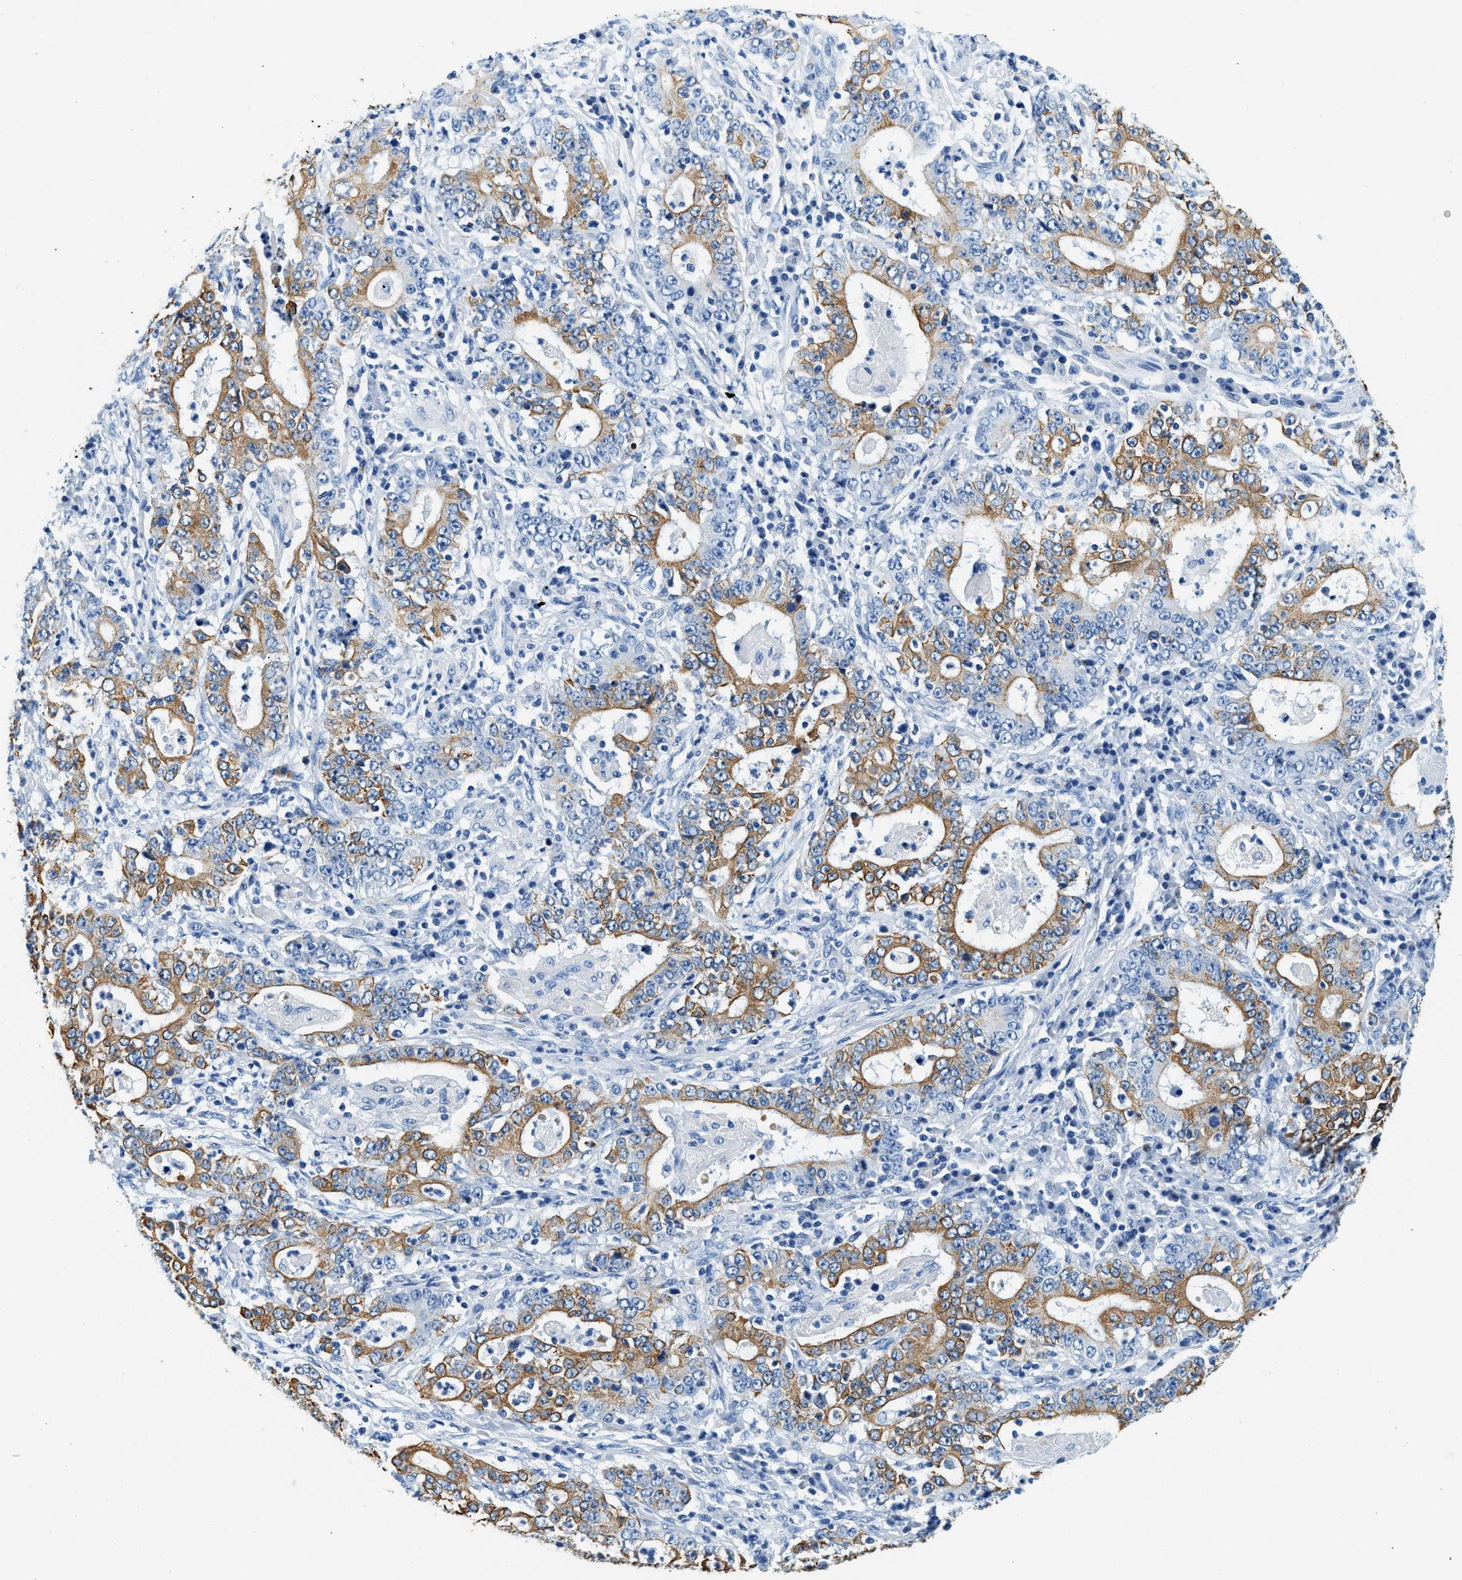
{"staining": {"intensity": "moderate", "quantity": ">75%", "location": "cytoplasmic/membranous"}, "tissue": "stomach cancer", "cell_type": "Tumor cells", "image_type": "cancer", "snomed": [{"axis": "morphology", "description": "Normal tissue, NOS"}, {"axis": "morphology", "description": "Adenocarcinoma, NOS"}, {"axis": "topography", "description": "Stomach, upper"}, {"axis": "topography", "description": "Stomach"}], "caption": "Immunohistochemical staining of stomach cancer (adenocarcinoma) displays moderate cytoplasmic/membranous protein staining in about >75% of tumor cells.", "gene": "STXBP2", "patient": {"sex": "male", "age": 59}}